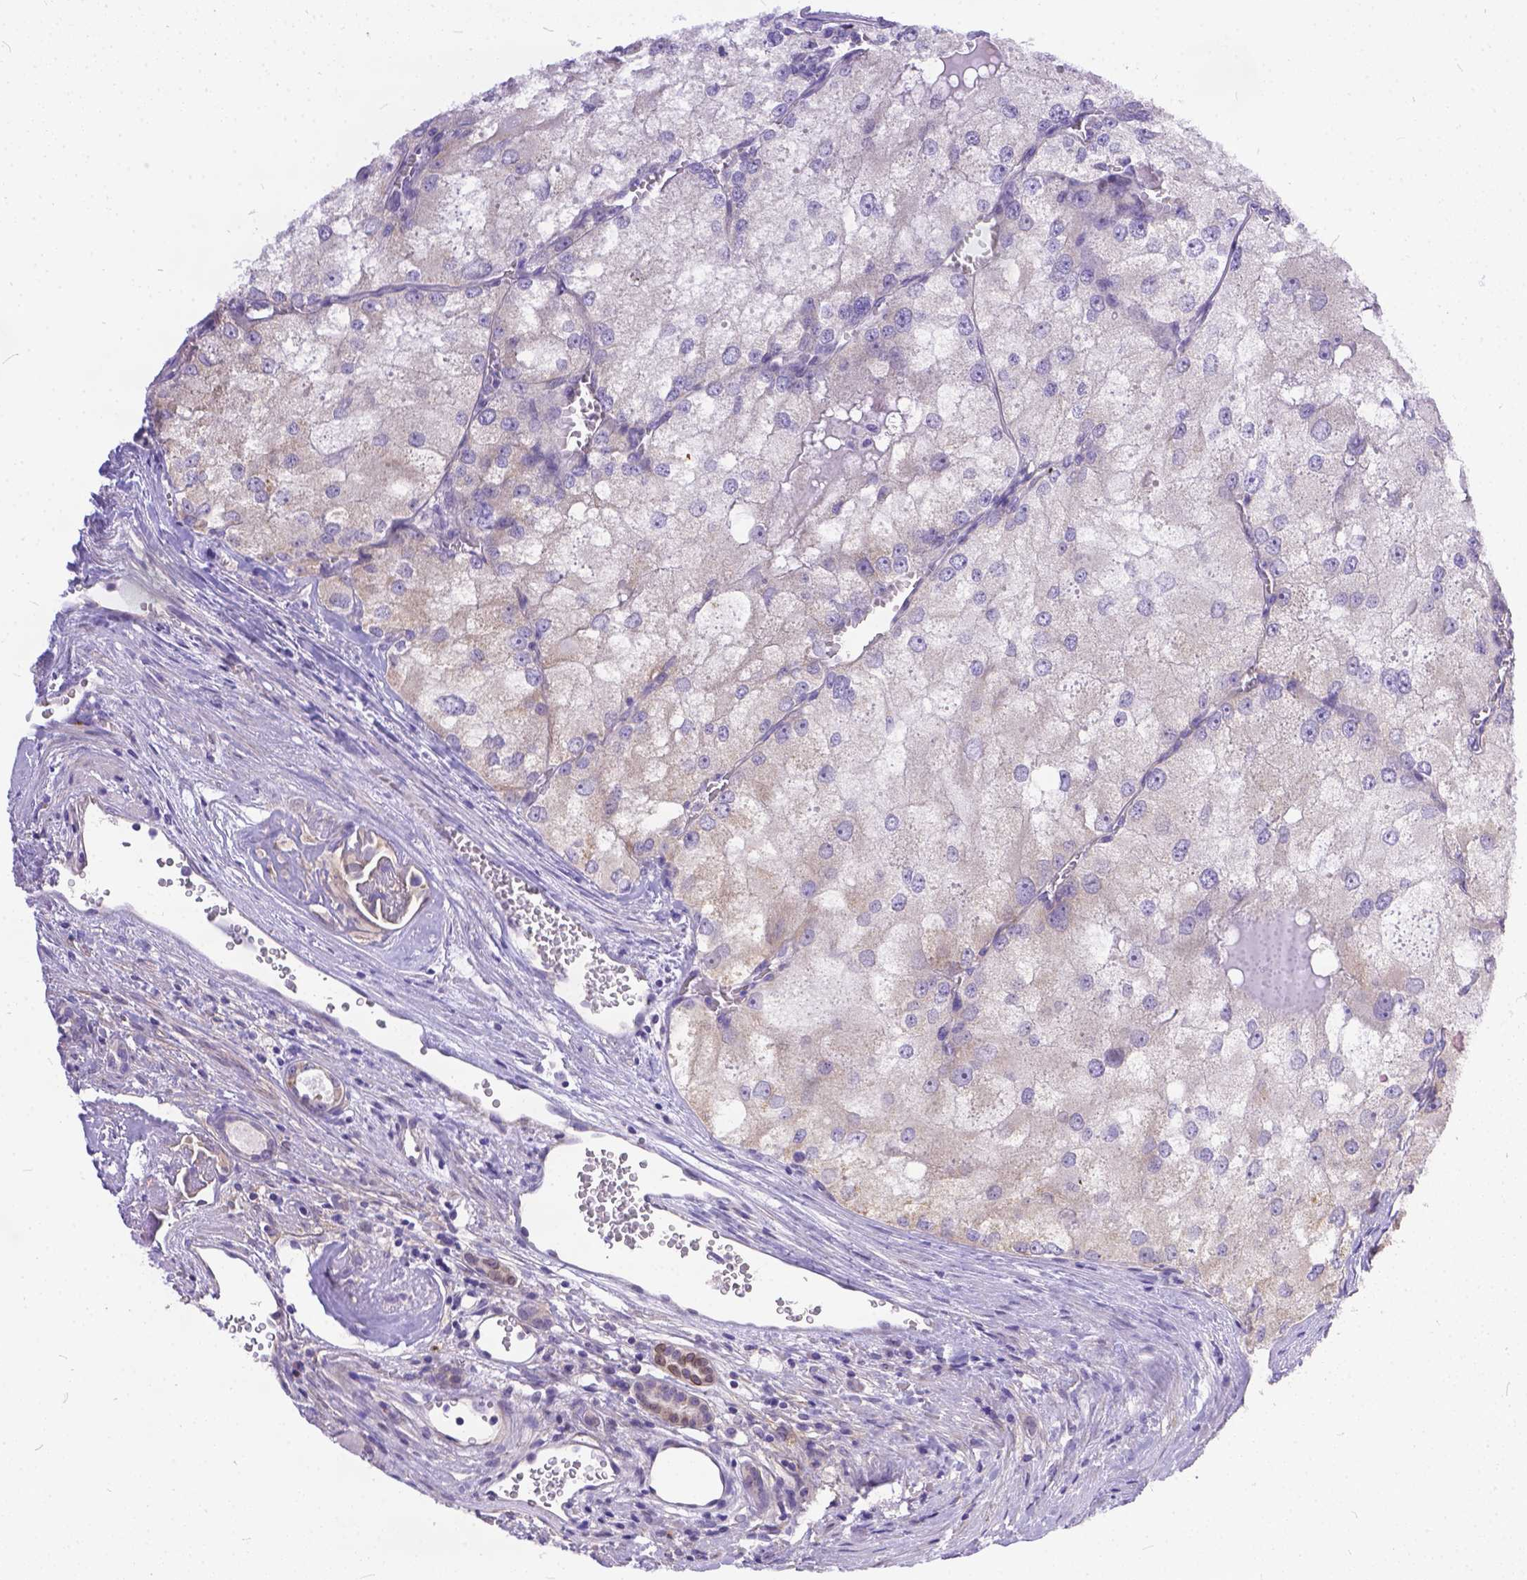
{"staining": {"intensity": "negative", "quantity": "none", "location": "none"}, "tissue": "renal cancer", "cell_type": "Tumor cells", "image_type": "cancer", "snomed": [{"axis": "morphology", "description": "Adenocarcinoma, NOS"}, {"axis": "topography", "description": "Kidney"}], "caption": "This is a micrograph of immunohistochemistry staining of renal adenocarcinoma, which shows no positivity in tumor cells.", "gene": "DLEC1", "patient": {"sex": "female", "age": 70}}